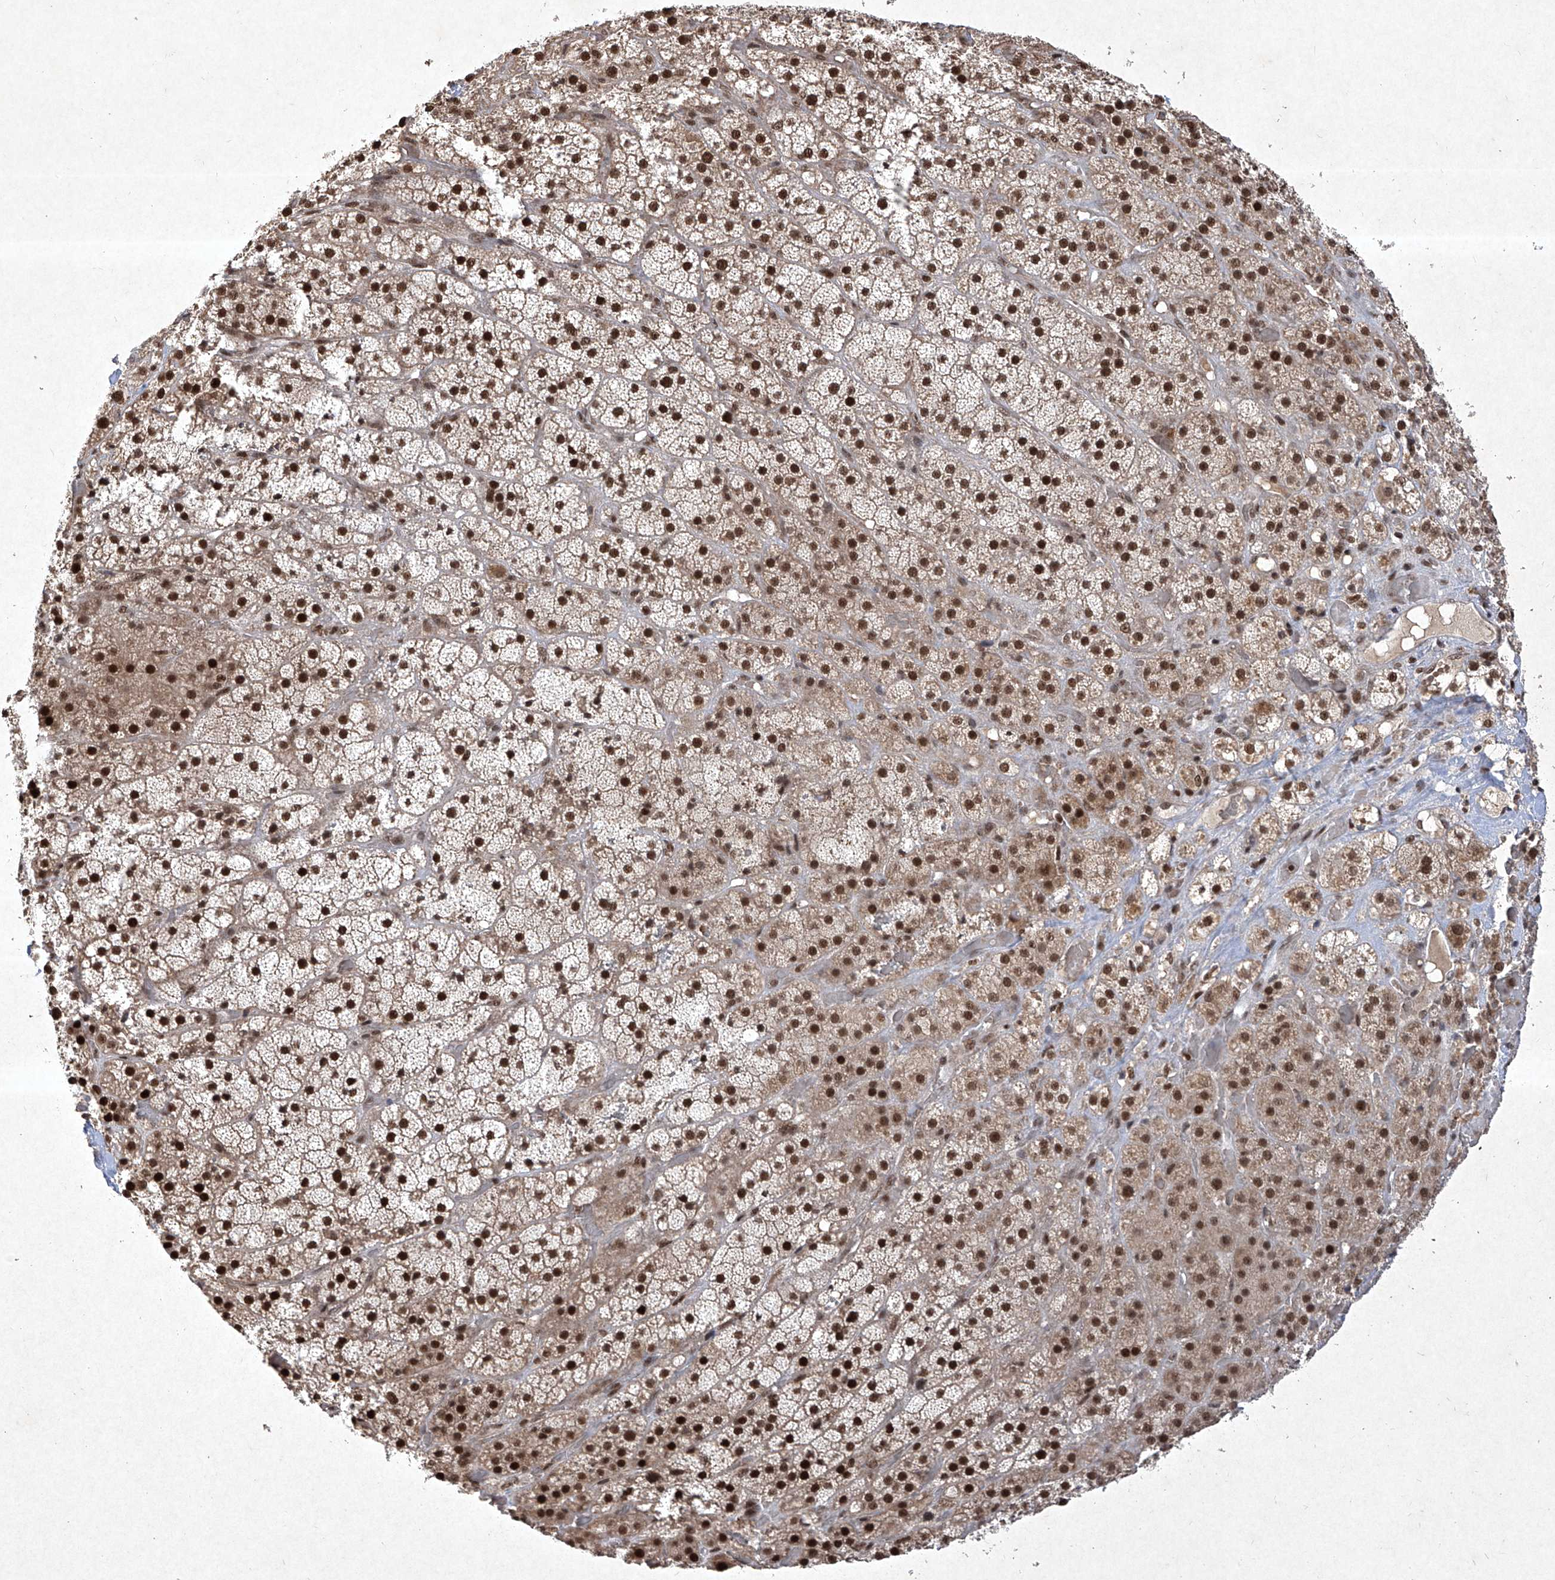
{"staining": {"intensity": "strong", "quantity": ">75%", "location": "cytoplasmic/membranous,nuclear"}, "tissue": "adrenal gland", "cell_type": "Glandular cells", "image_type": "normal", "snomed": [{"axis": "morphology", "description": "Normal tissue, NOS"}, {"axis": "topography", "description": "Adrenal gland"}], "caption": "Protein analysis of unremarkable adrenal gland reveals strong cytoplasmic/membranous,nuclear staining in about >75% of glandular cells. (brown staining indicates protein expression, while blue staining denotes nuclei).", "gene": "IRF2", "patient": {"sex": "male", "age": 57}}